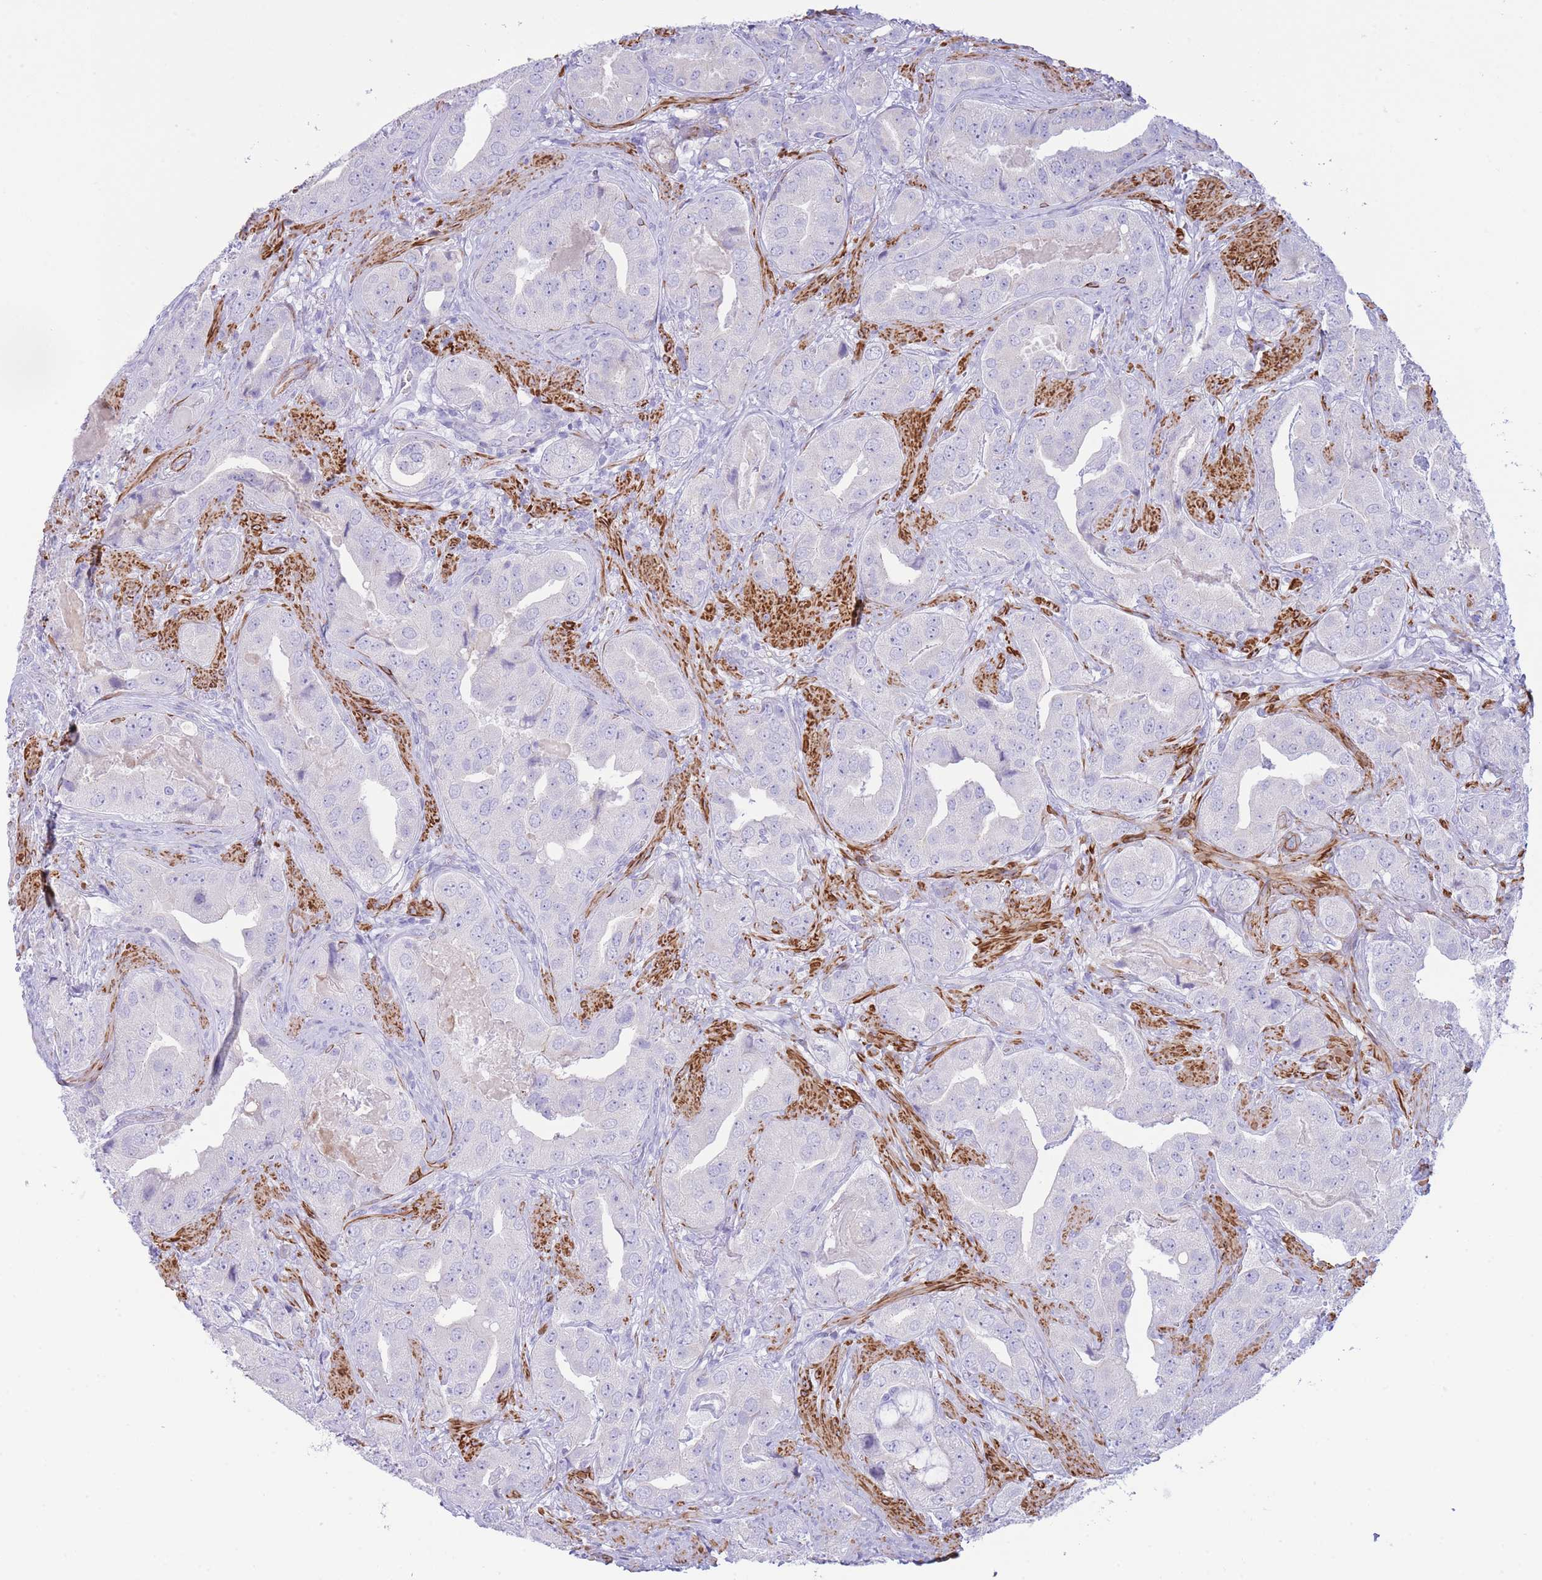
{"staining": {"intensity": "negative", "quantity": "none", "location": "none"}, "tissue": "prostate cancer", "cell_type": "Tumor cells", "image_type": "cancer", "snomed": [{"axis": "morphology", "description": "Adenocarcinoma, High grade"}, {"axis": "topography", "description": "Prostate"}], "caption": "Photomicrograph shows no significant protein staining in tumor cells of adenocarcinoma (high-grade) (prostate).", "gene": "VWA8", "patient": {"sex": "male", "age": 63}}